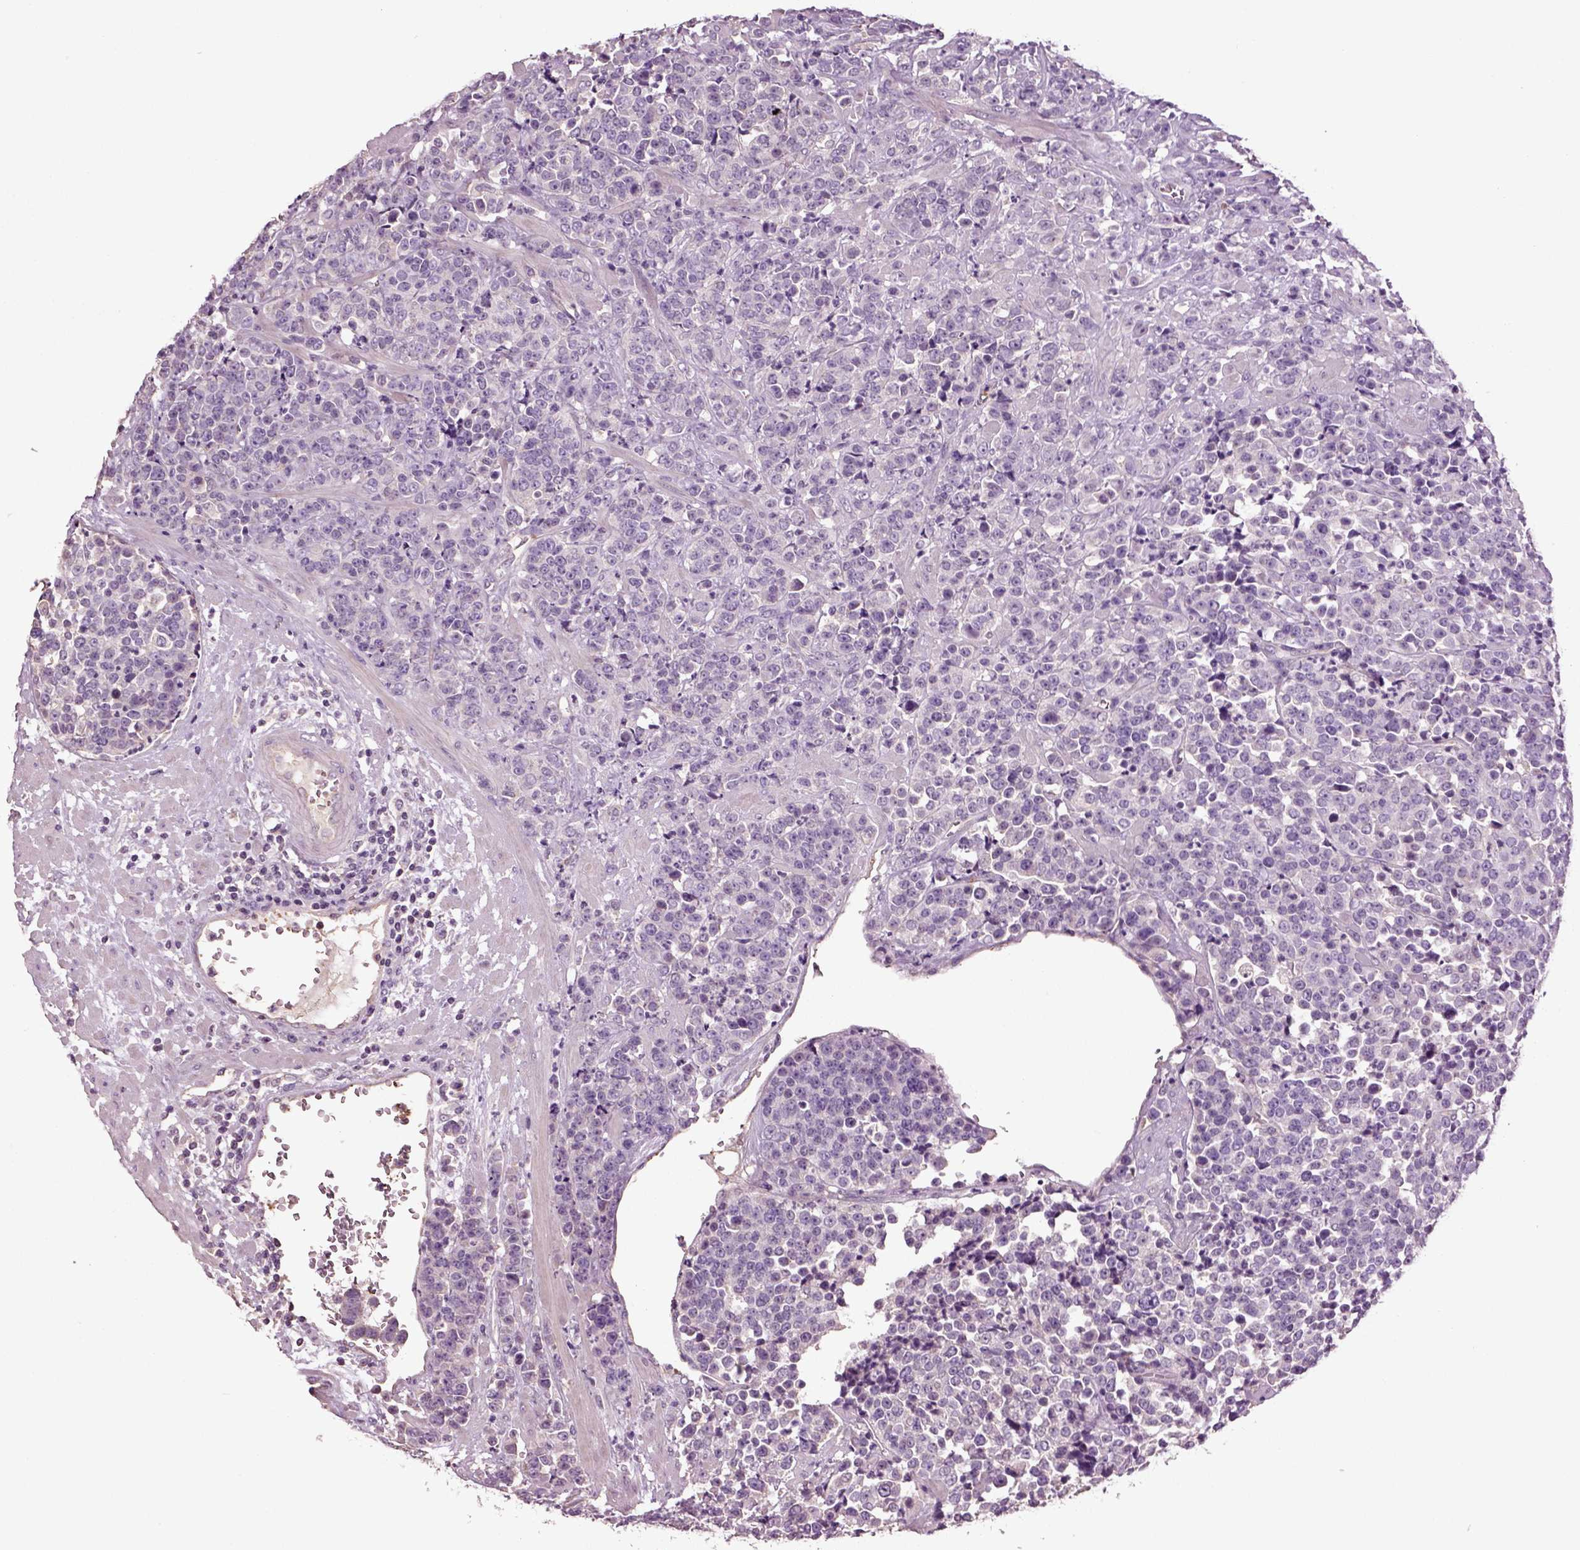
{"staining": {"intensity": "negative", "quantity": "none", "location": "none"}, "tissue": "prostate cancer", "cell_type": "Tumor cells", "image_type": "cancer", "snomed": [{"axis": "morphology", "description": "Adenocarcinoma, NOS"}, {"axis": "topography", "description": "Prostate"}], "caption": "DAB (3,3'-diaminobenzidine) immunohistochemical staining of human adenocarcinoma (prostate) displays no significant staining in tumor cells.", "gene": "DEFB118", "patient": {"sex": "male", "age": 67}}